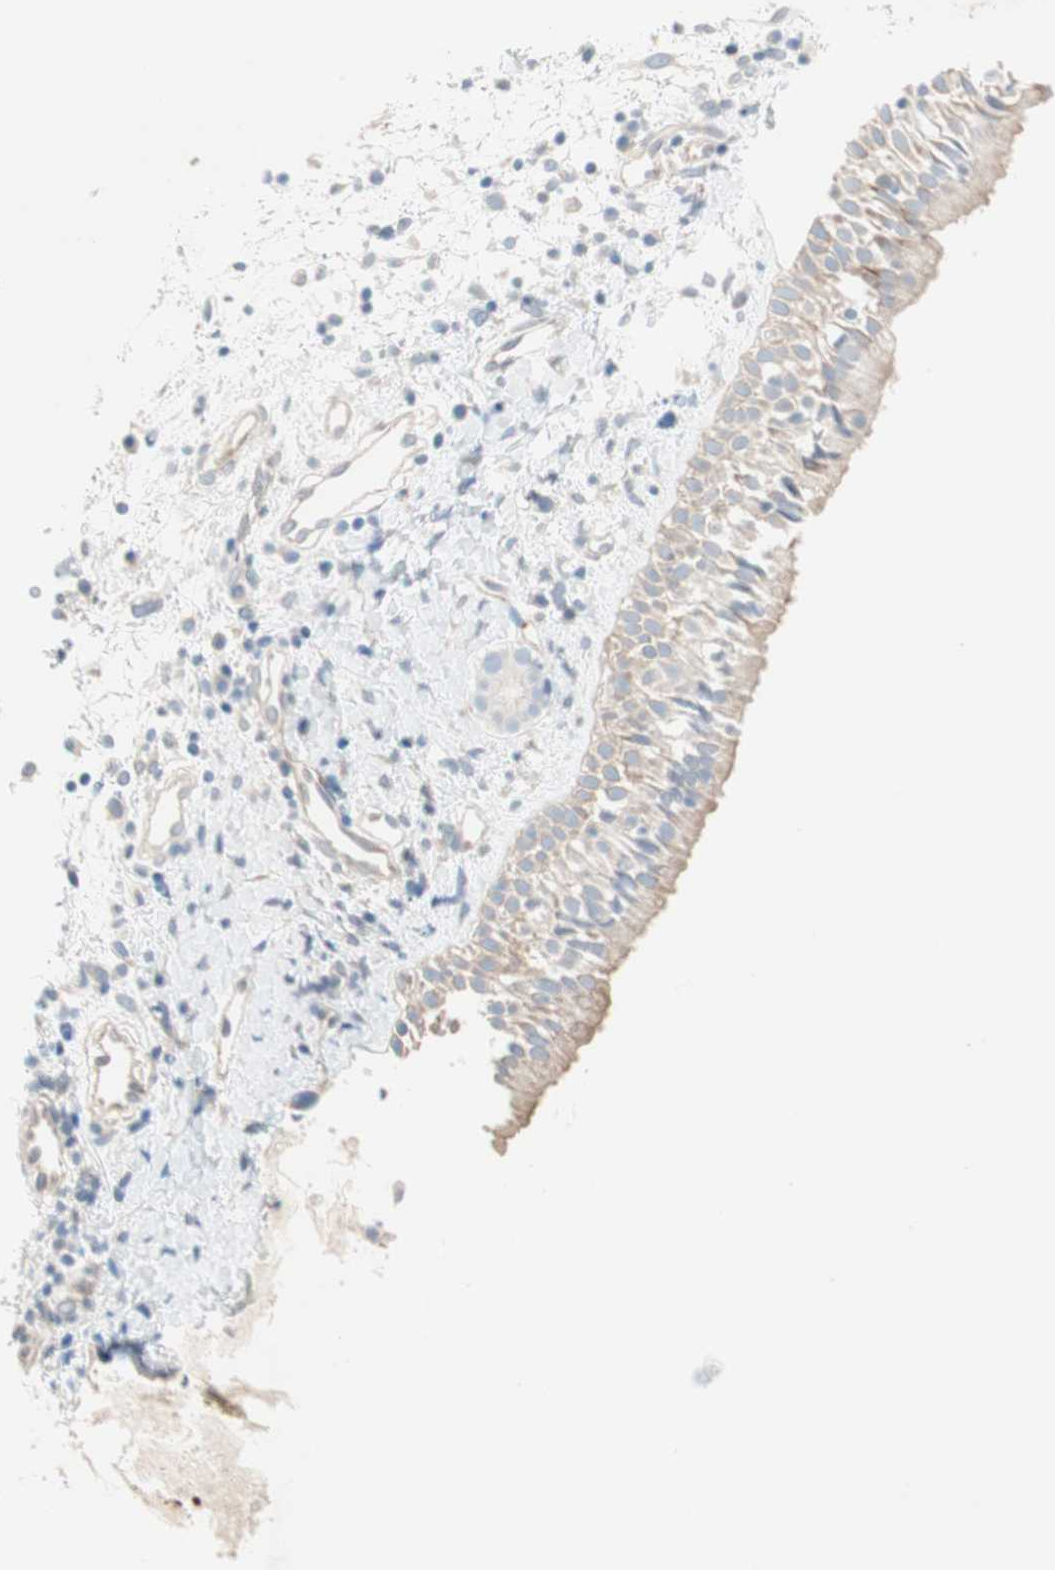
{"staining": {"intensity": "strong", "quantity": "25%-75%", "location": "cytoplasmic/membranous,nuclear"}, "tissue": "nasopharynx", "cell_type": "Respiratory epithelial cells", "image_type": "normal", "snomed": [{"axis": "morphology", "description": "Normal tissue, NOS"}, {"axis": "topography", "description": "Nasopharynx"}], "caption": "A micrograph showing strong cytoplasmic/membranous,nuclear positivity in approximately 25%-75% of respiratory epithelial cells in benign nasopharynx, as visualized by brown immunohistochemical staining.", "gene": "CDK3", "patient": {"sex": "male", "age": 22}}